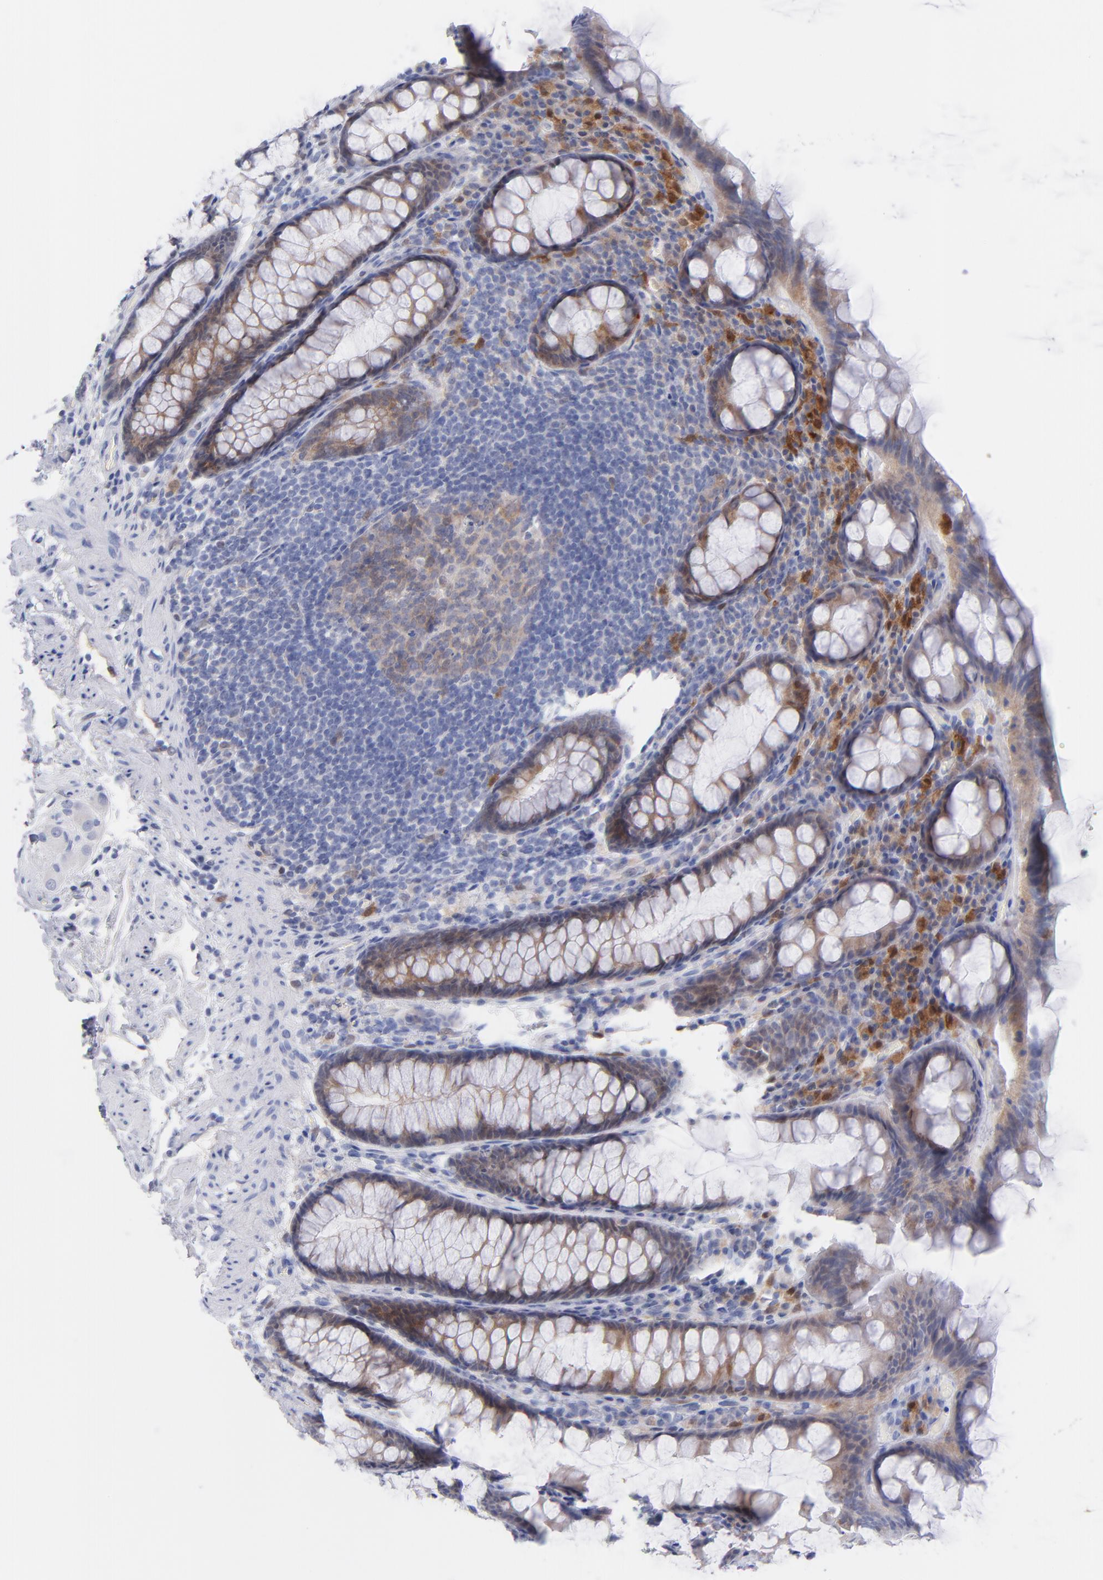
{"staining": {"intensity": "moderate", "quantity": "25%-75%", "location": "cytoplasmic/membranous"}, "tissue": "rectum", "cell_type": "Glandular cells", "image_type": "normal", "snomed": [{"axis": "morphology", "description": "Normal tissue, NOS"}, {"axis": "topography", "description": "Rectum"}], "caption": "Benign rectum demonstrates moderate cytoplasmic/membranous positivity in about 25%-75% of glandular cells (DAB (3,3'-diaminobenzidine) IHC with brightfield microscopy, high magnification)..", "gene": "BID", "patient": {"sex": "male", "age": 92}}